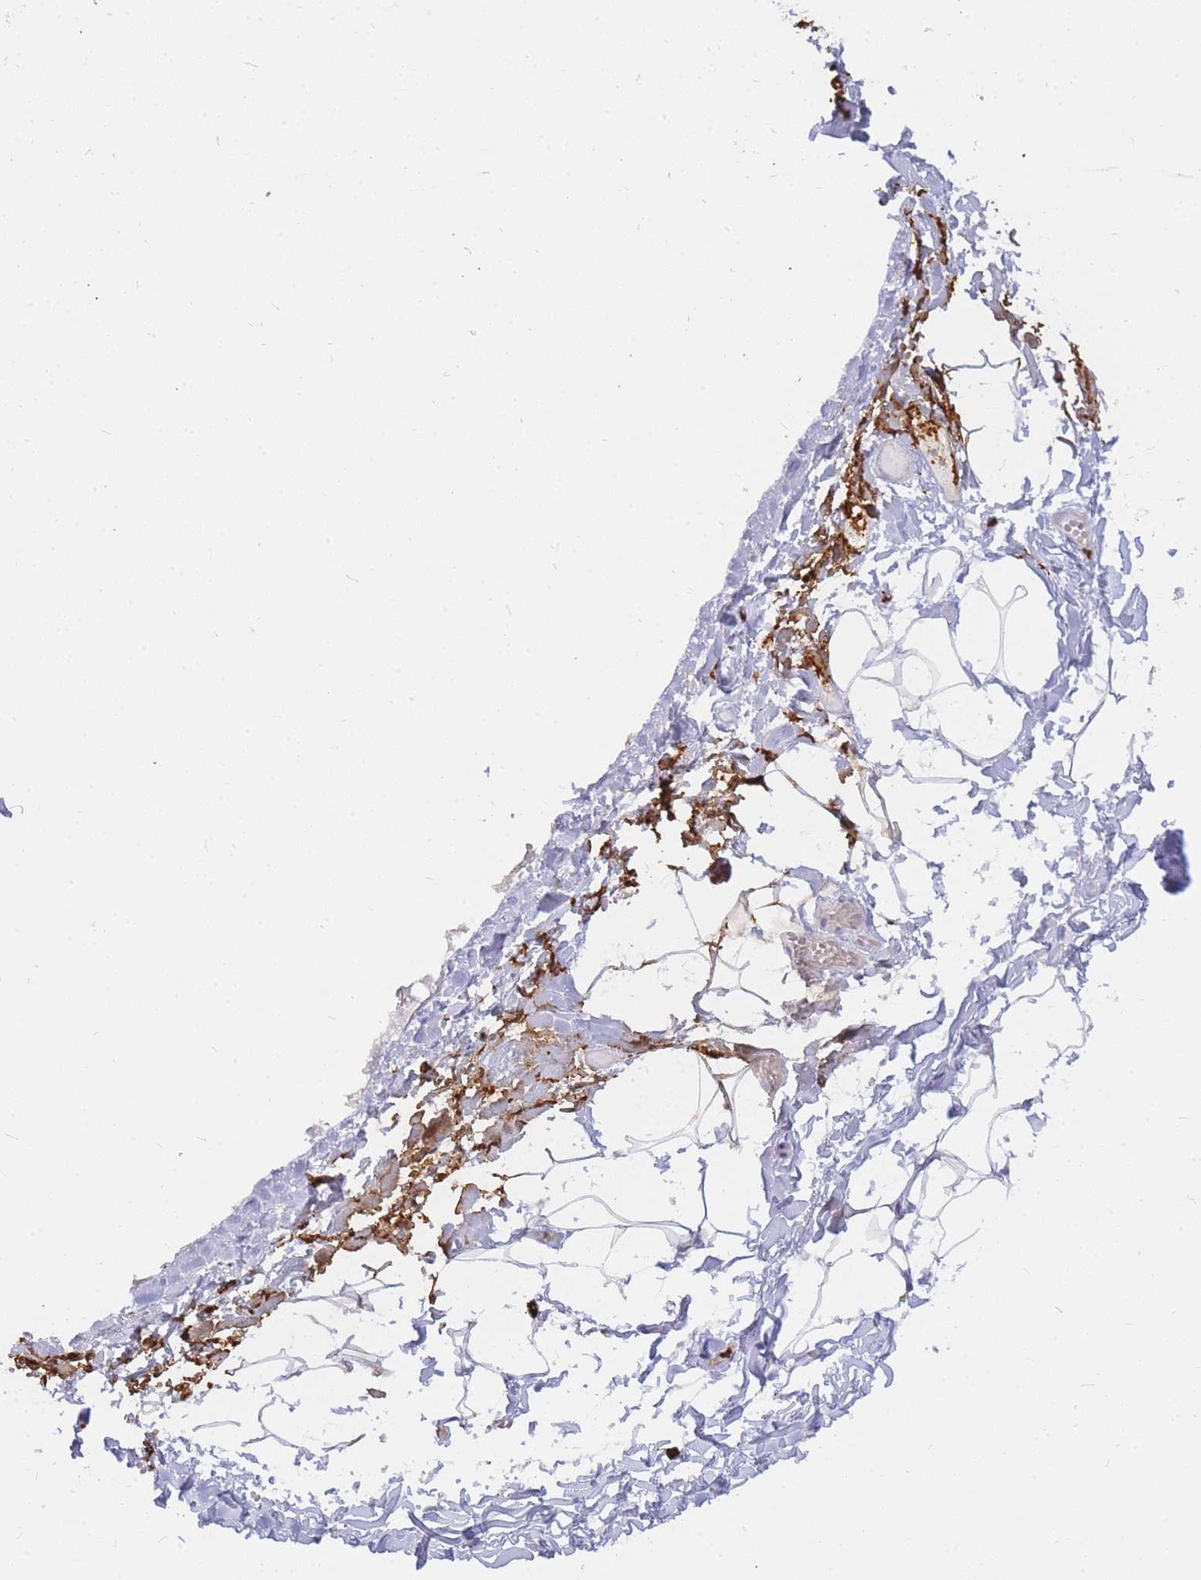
{"staining": {"intensity": "negative", "quantity": "none", "location": "none"}, "tissue": "adipose tissue", "cell_type": "Adipocytes", "image_type": "normal", "snomed": [{"axis": "morphology", "description": "Normal tissue, NOS"}, {"axis": "topography", "description": "Gallbladder"}, {"axis": "topography", "description": "Peripheral nerve tissue"}], "caption": "IHC micrograph of normal adipose tissue stained for a protein (brown), which shows no expression in adipocytes. (DAB (3,3'-diaminobenzidine) immunohistochemistry (IHC) with hematoxylin counter stain).", "gene": "HERC1", "patient": {"sex": "male", "age": 38}}